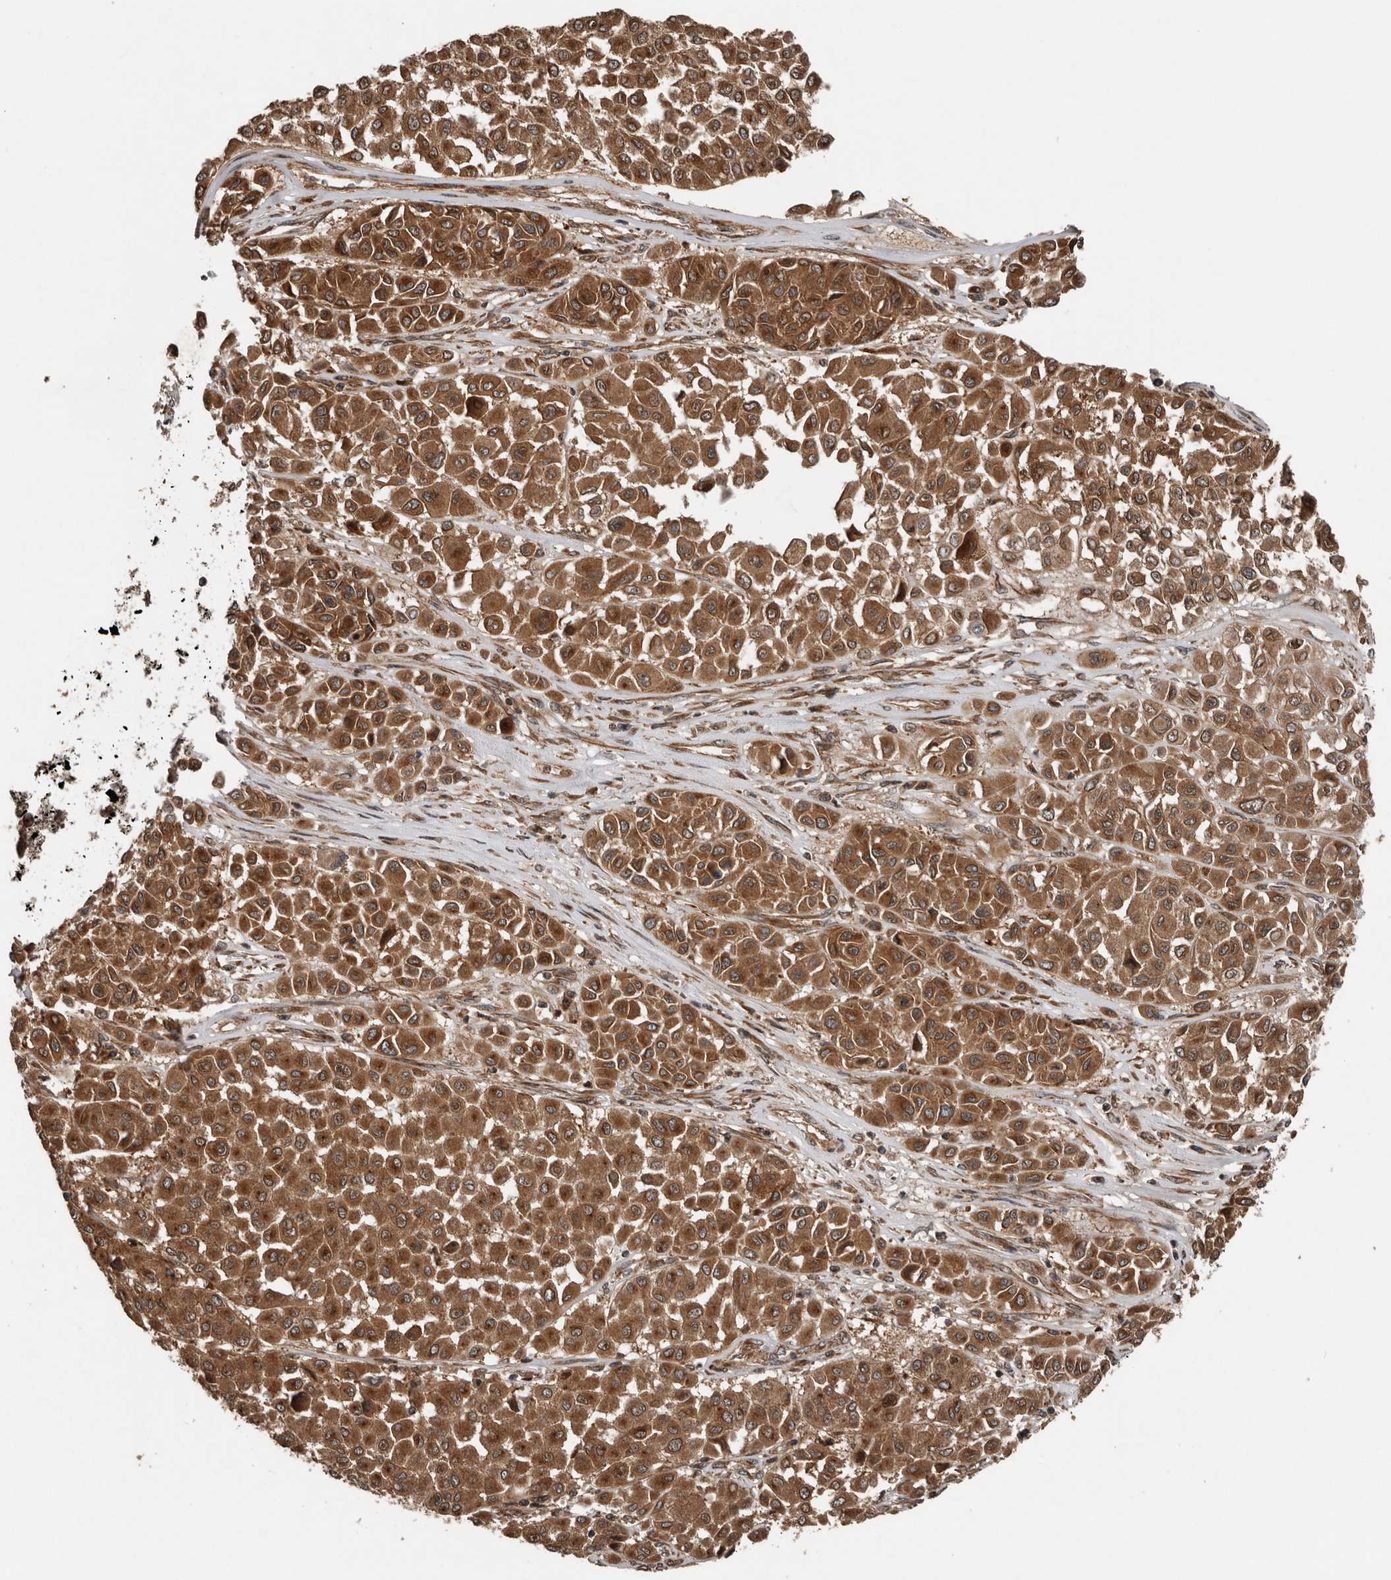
{"staining": {"intensity": "strong", "quantity": ">75%", "location": "cytoplasmic/membranous,nuclear"}, "tissue": "melanoma", "cell_type": "Tumor cells", "image_type": "cancer", "snomed": [{"axis": "morphology", "description": "Malignant melanoma, Metastatic site"}, {"axis": "topography", "description": "Soft tissue"}], "caption": "DAB (3,3'-diaminobenzidine) immunohistochemical staining of melanoma displays strong cytoplasmic/membranous and nuclear protein staining in about >75% of tumor cells.", "gene": "CCDC190", "patient": {"sex": "male", "age": 41}}